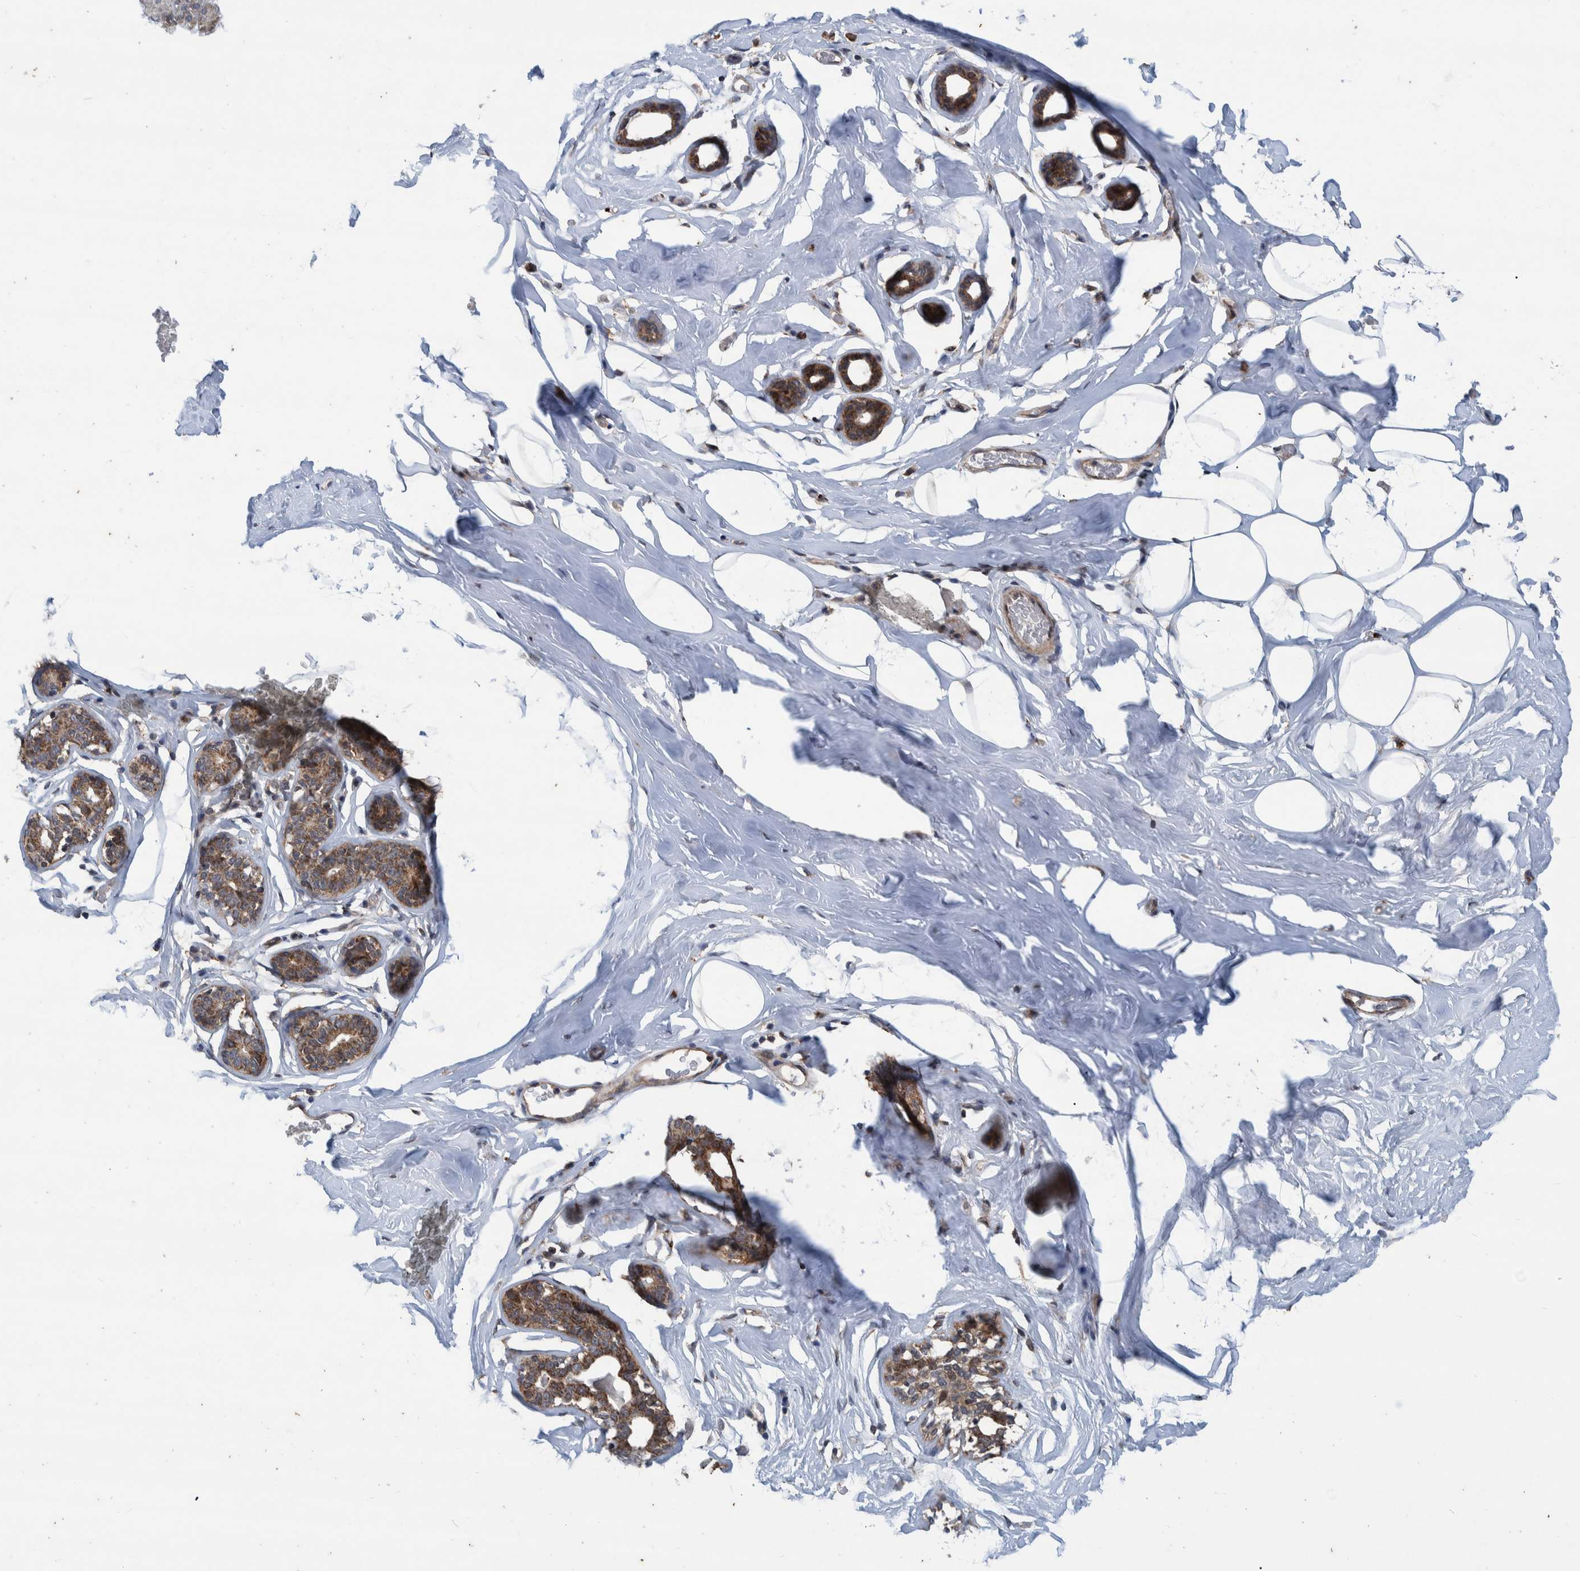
{"staining": {"intensity": "negative", "quantity": "none", "location": "none"}, "tissue": "adipose tissue", "cell_type": "Adipocytes", "image_type": "normal", "snomed": [{"axis": "morphology", "description": "Normal tissue, NOS"}, {"axis": "morphology", "description": "Fibrosis, NOS"}, {"axis": "topography", "description": "Breast"}, {"axis": "topography", "description": "Adipose tissue"}], "caption": "Protein analysis of benign adipose tissue exhibits no significant positivity in adipocytes. (DAB immunohistochemistry with hematoxylin counter stain).", "gene": "MRPS7", "patient": {"sex": "female", "age": 39}}